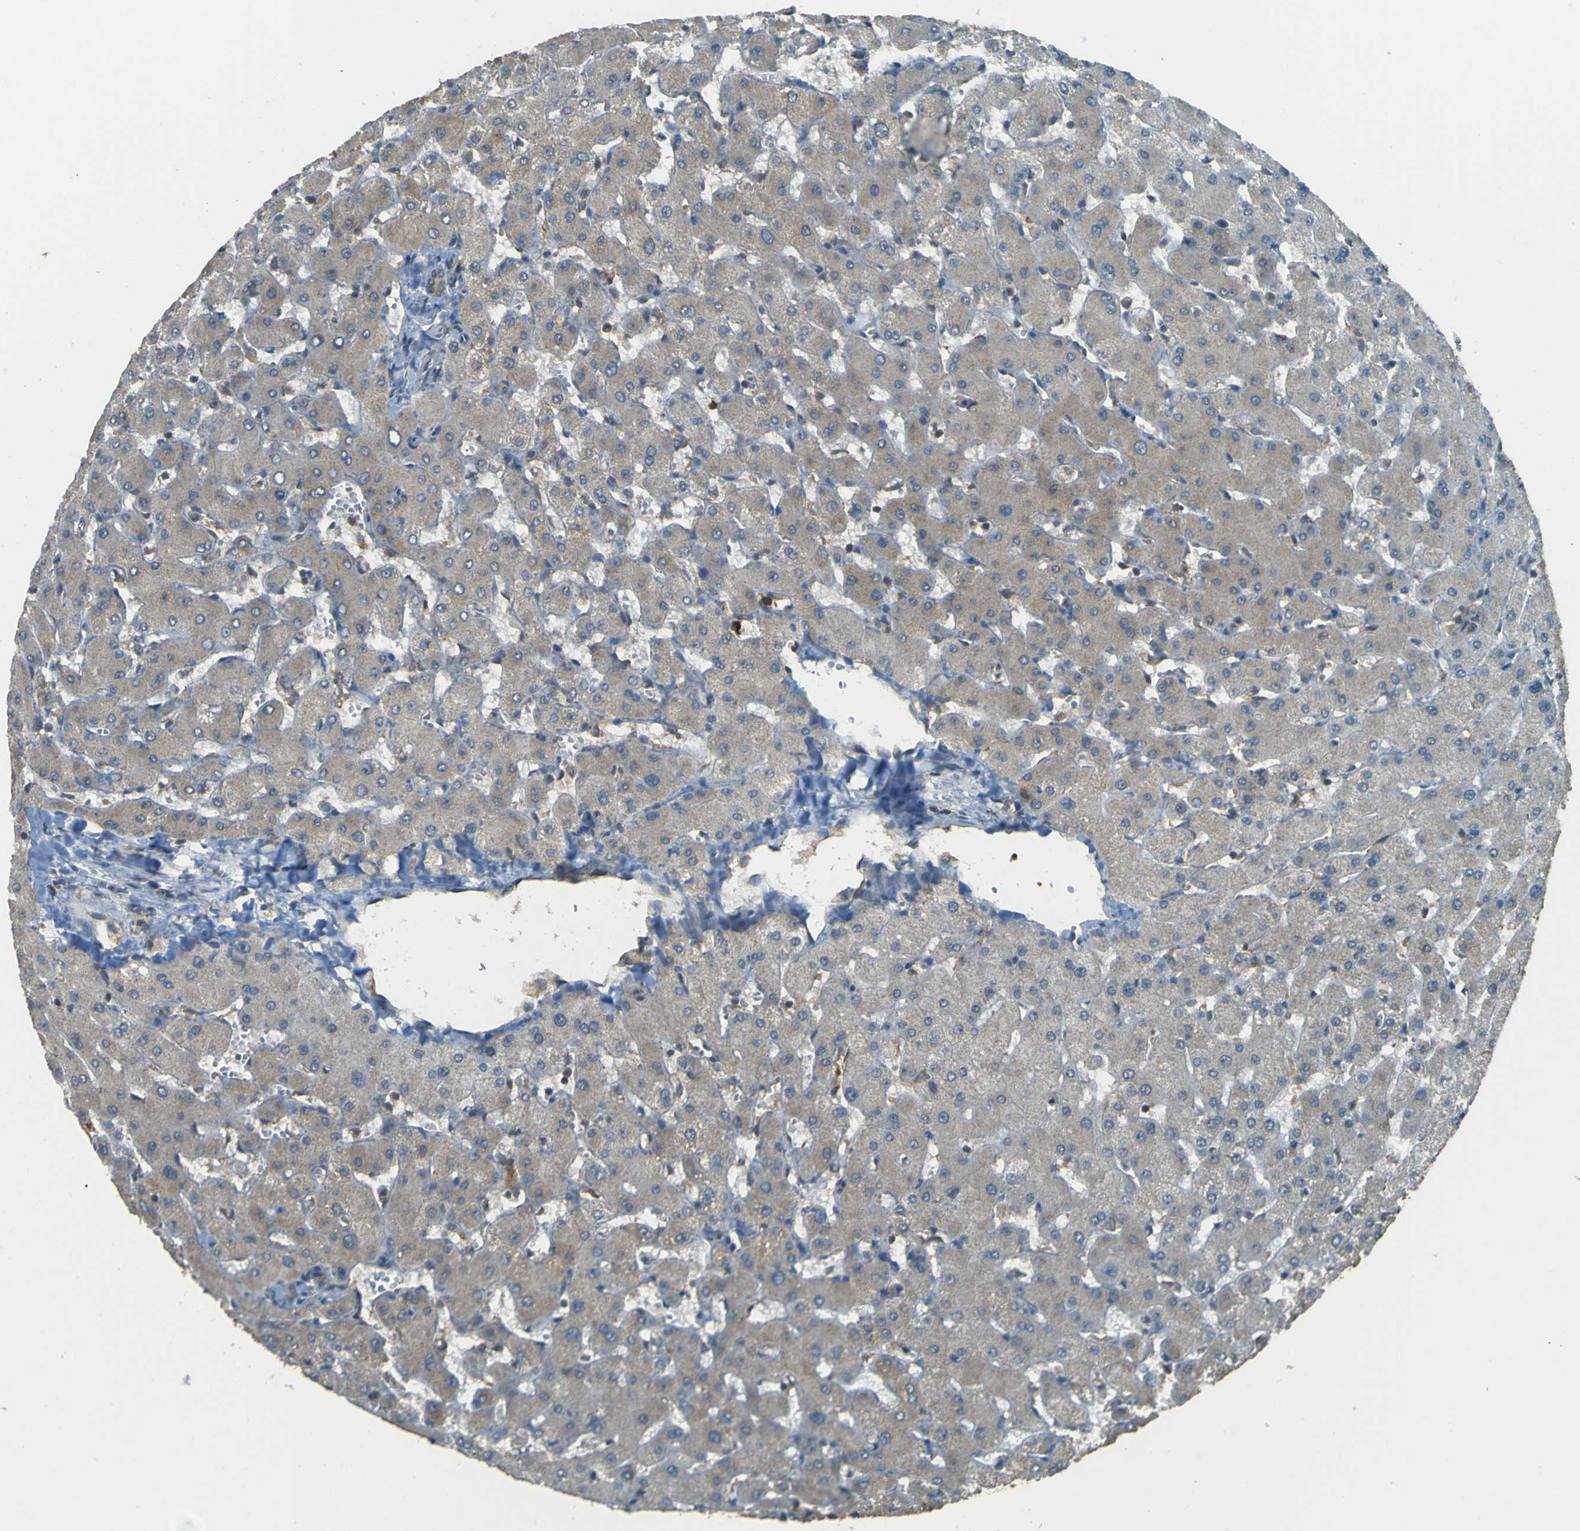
{"staining": {"intensity": "weak", "quantity": "25%-75%", "location": "cytoplasmic/membranous"}, "tissue": "liver", "cell_type": "Cholangiocytes", "image_type": "normal", "snomed": [{"axis": "morphology", "description": "Normal tissue, NOS"}, {"axis": "topography", "description": "Liver"}], "caption": "Protein staining reveals weak cytoplasmic/membranous expression in about 25%-75% of cholangiocytes in benign liver.", "gene": "GOLGA1", "patient": {"sex": "female", "age": 63}}